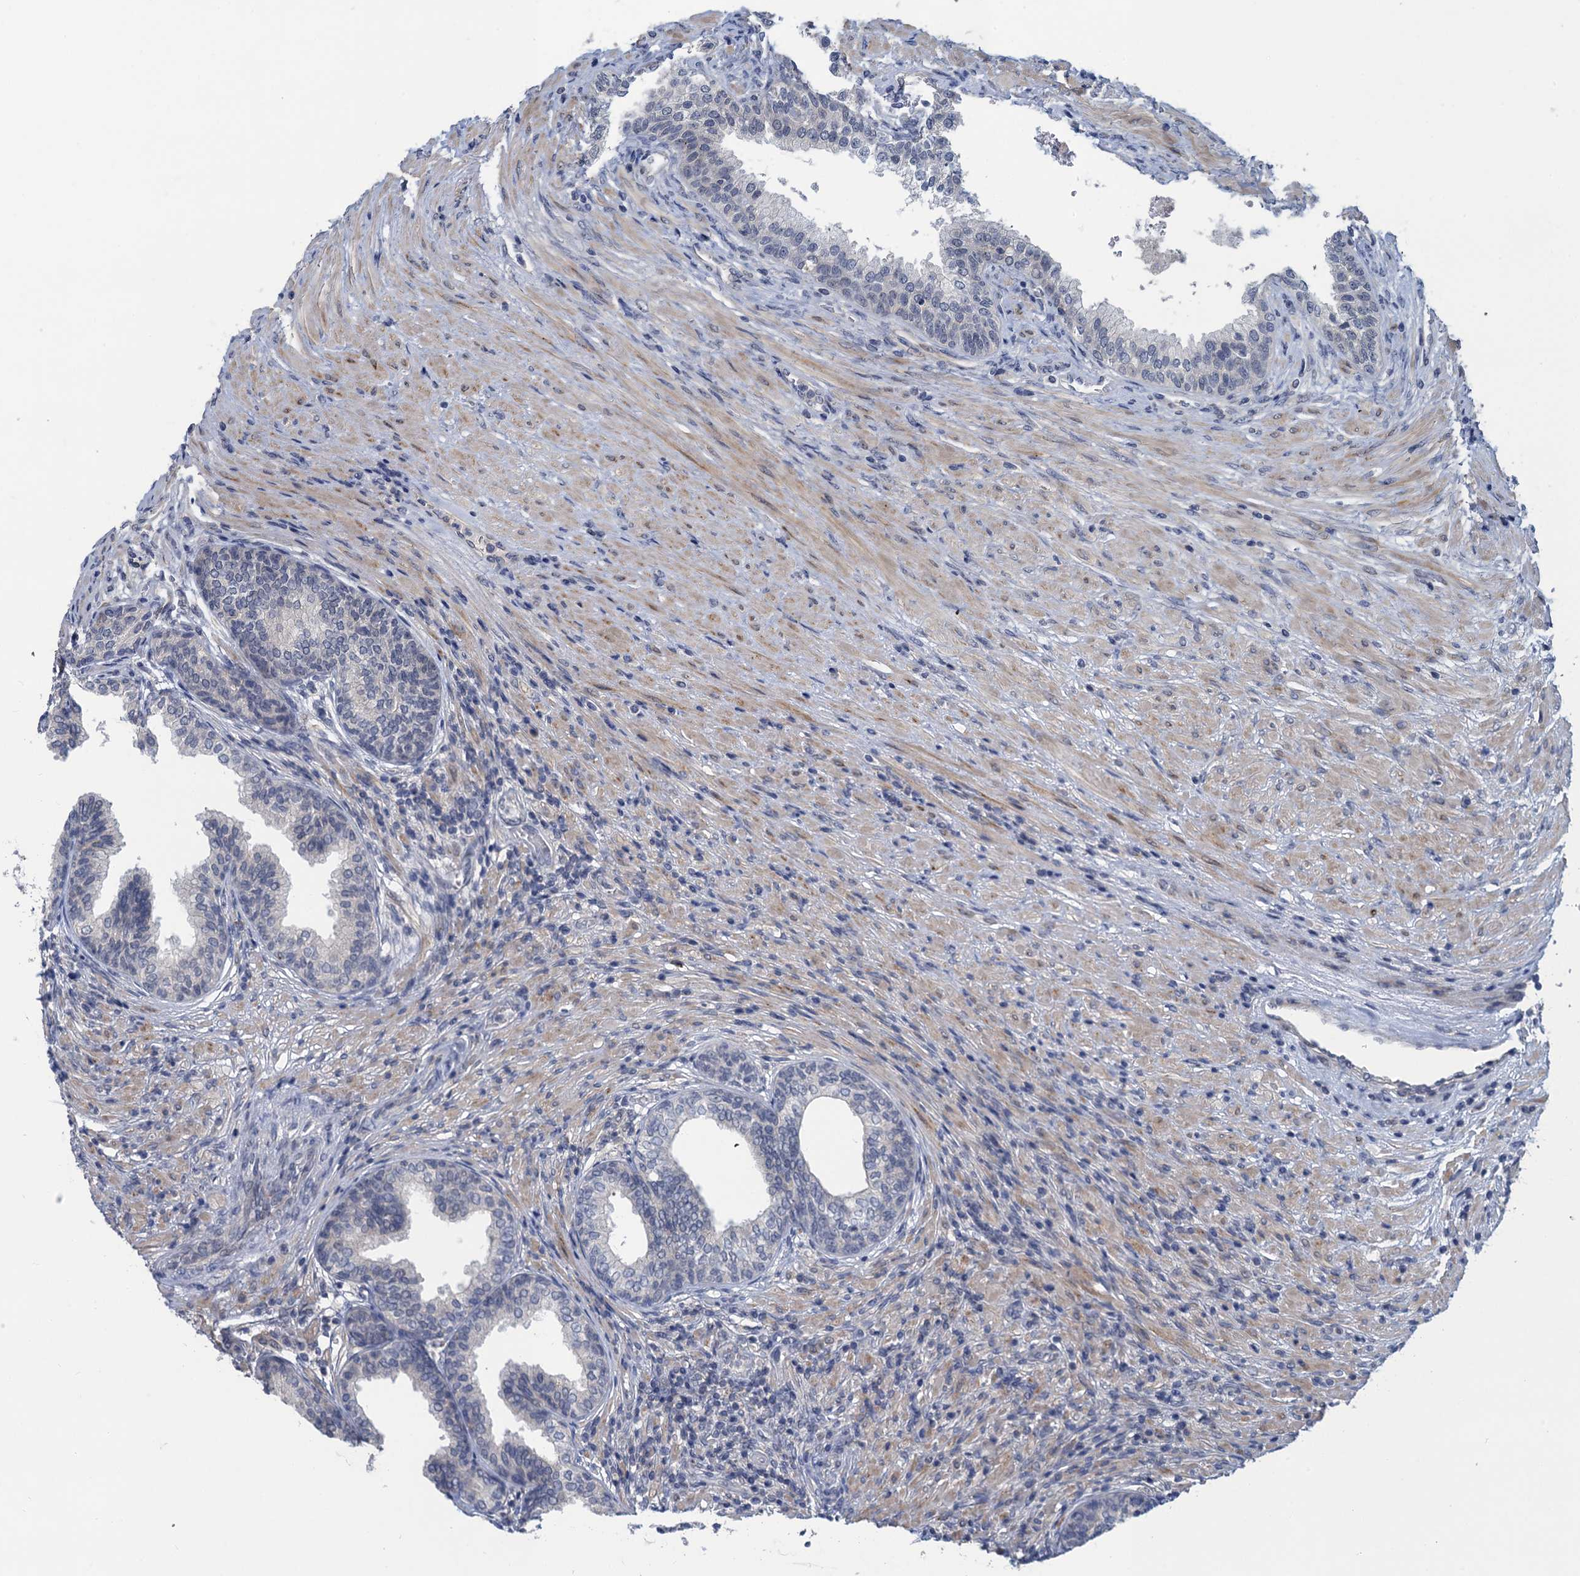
{"staining": {"intensity": "negative", "quantity": "none", "location": "none"}, "tissue": "prostate", "cell_type": "Glandular cells", "image_type": "normal", "snomed": [{"axis": "morphology", "description": "Normal tissue, NOS"}, {"axis": "topography", "description": "Prostate"}], "caption": "A micrograph of prostate stained for a protein reveals no brown staining in glandular cells. (DAB (3,3'-diaminobenzidine) immunohistochemistry, high magnification).", "gene": "MRFAP1", "patient": {"sex": "male", "age": 76}}